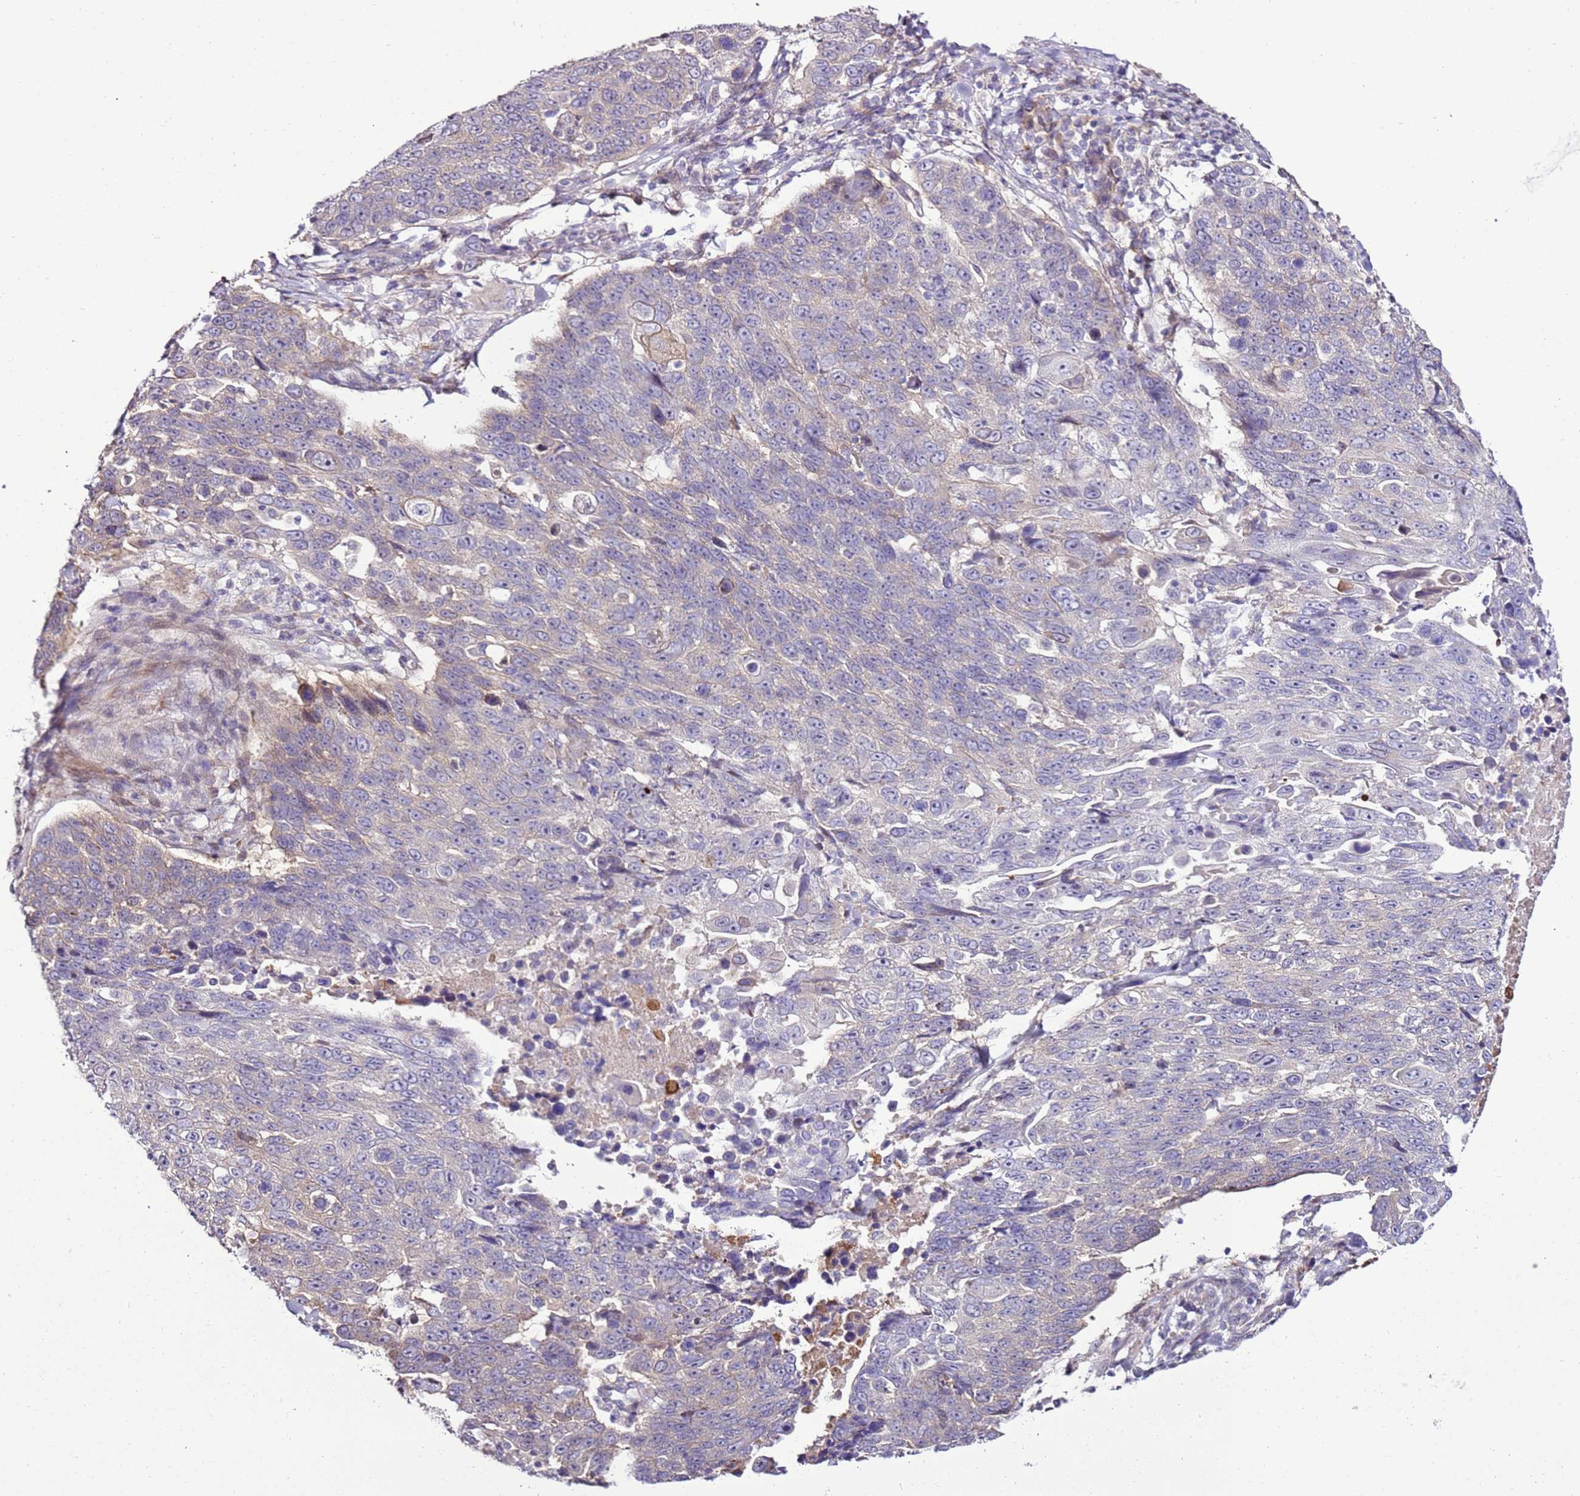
{"staining": {"intensity": "weak", "quantity": "<25%", "location": "cytoplasmic/membranous"}, "tissue": "lung cancer", "cell_type": "Tumor cells", "image_type": "cancer", "snomed": [{"axis": "morphology", "description": "Squamous cell carcinoma, NOS"}, {"axis": "topography", "description": "Lung"}], "caption": "Tumor cells are negative for brown protein staining in squamous cell carcinoma (lung).", "gene": "SLC38A5", "patient": {"sex": "male", "age": 66}}